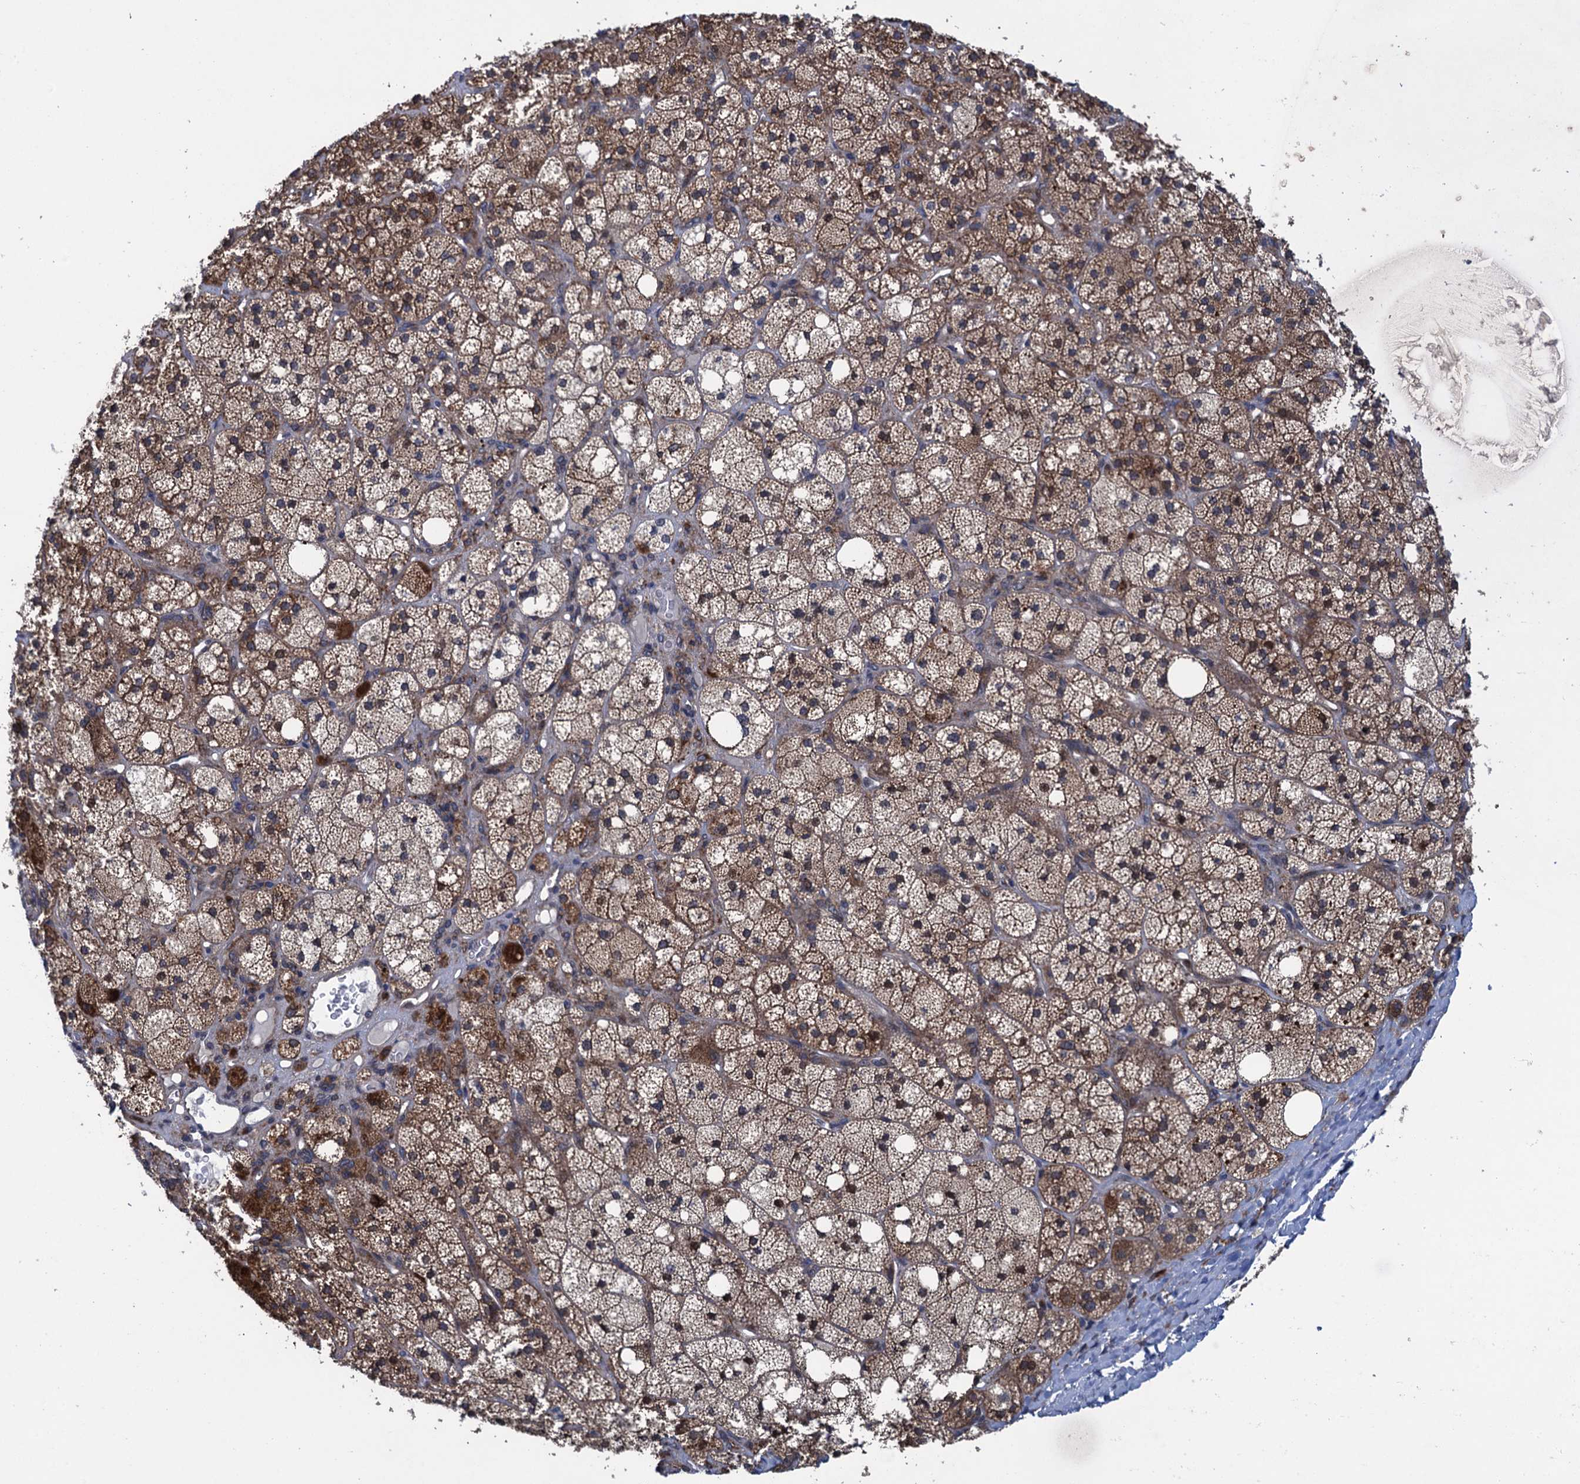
{"staining": {"intensity": "moderate", "quantity": ">75%", "location": "cytoplasmic/membranous,nuclear"}, "tissue": "adrenal gland", "cell_type": "Glandular cells", "image_type": "normal", "snomed": [{"axis": "morphology", "description": "Normal tissue, NOS"}, {"axis": "topography", "description": "Adrenal gland"}], "caption": "Immunohistochemical staining of normal human adrenal gland demonstrates medium levels of moderate cytoplasmic/membranous,nuclear staining in about >75% of glandular cells. The protein is stained brown, and the nuclei are stained in blue (DAB (3,3'-diaminobenzidine) IHC with brightfield microscopy, high magnification).", "gene": "CNTN5", "patient": {"sex": "male", "age": 61}}